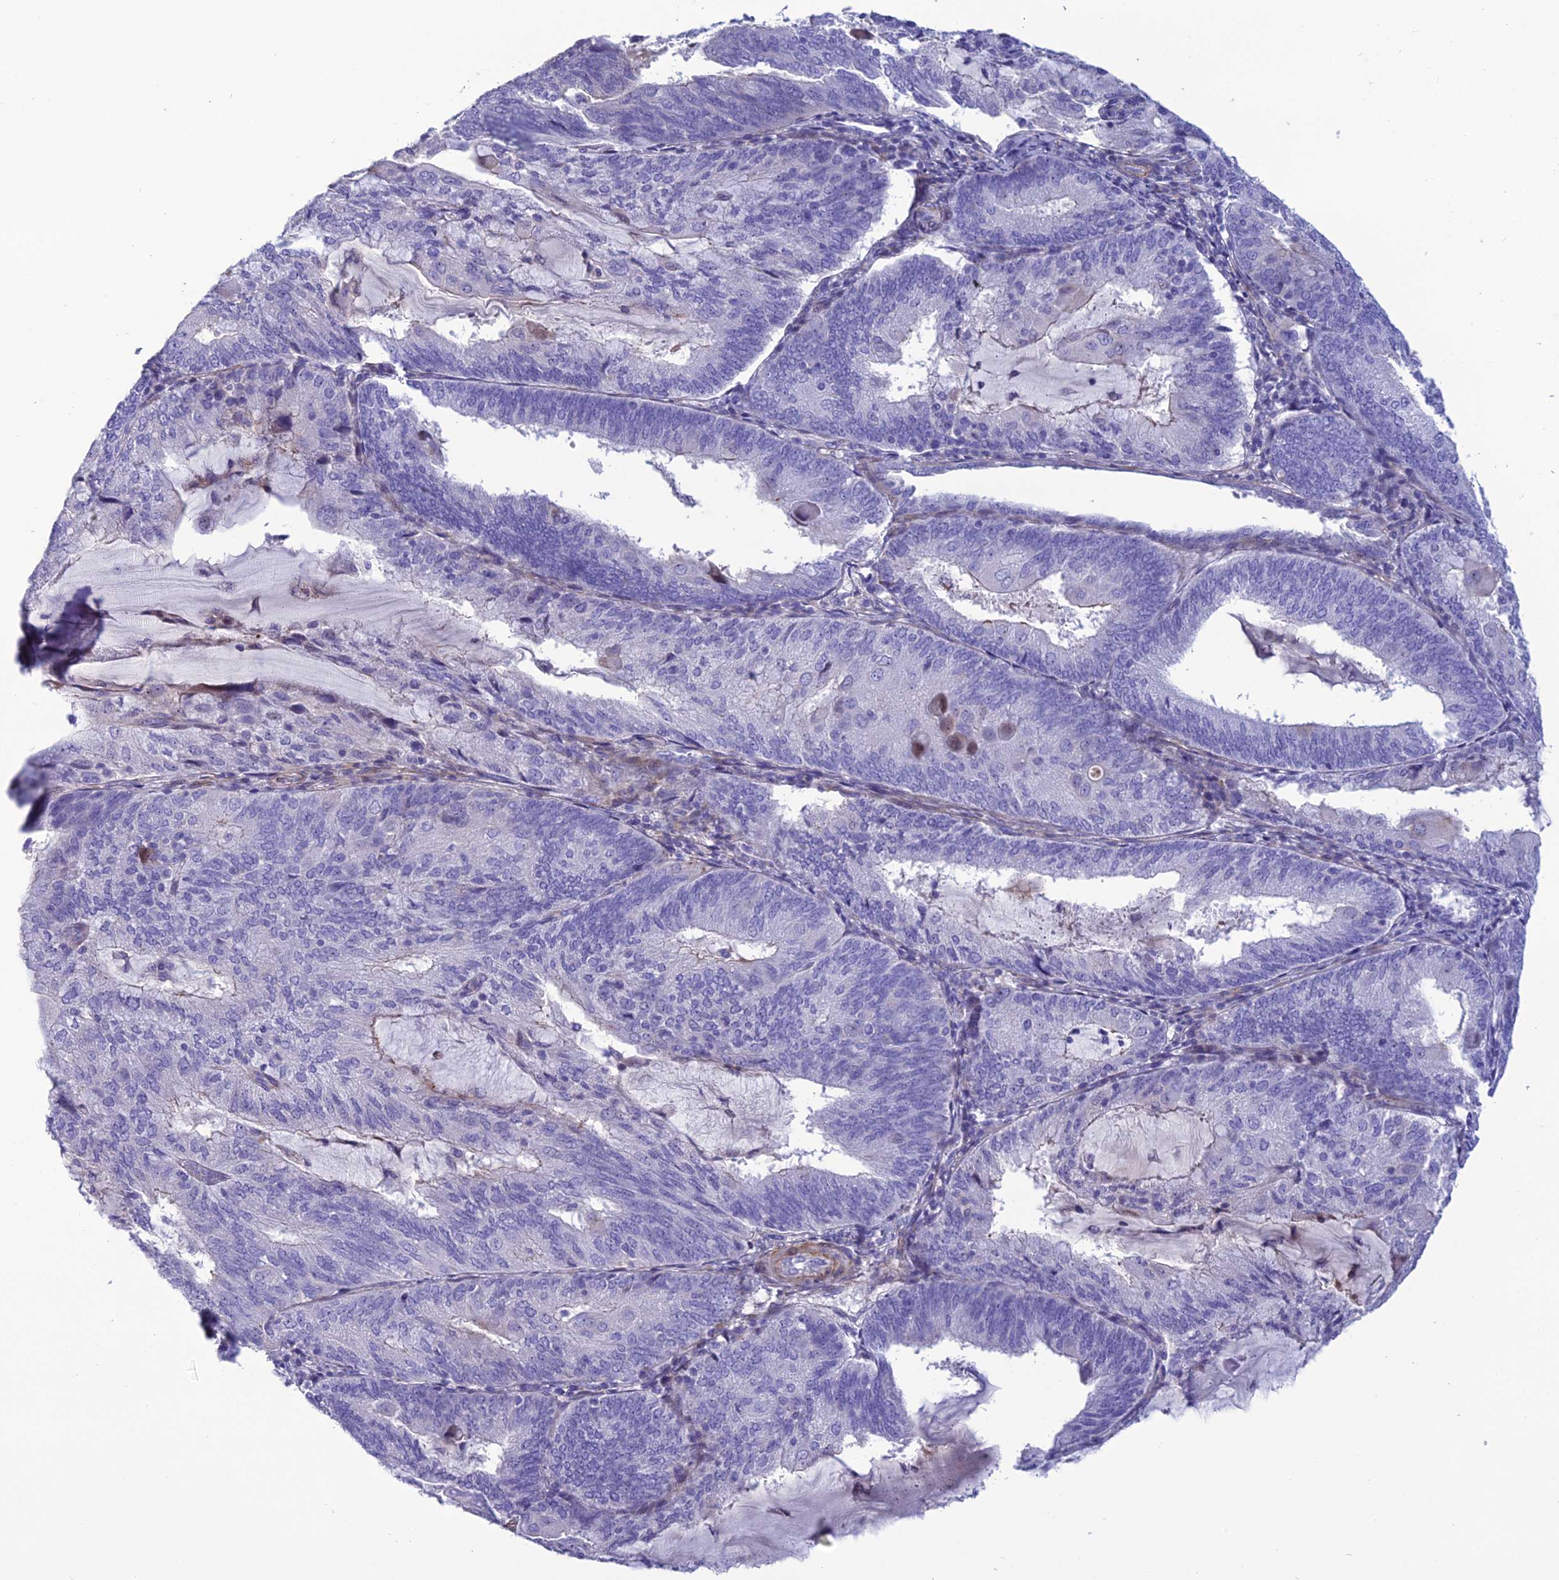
{"staining": {"intensity": "negative", "quantity": "none", "location": "none"}, "tissue": "endometrial cancer", "cell_type": "Tumor cells", "image_type": "cancer", "snomed": [{"axis": "morphology", "description": "Adenocarcinoma, NOS"}, {"axis": "topography", "description": "Endometrium"}], "caption": "Endometrial cancer (adenocarcinoma) stained for a protein using IHC displays no positivity tumor cells.", "gene": "OR56B1", "patient": {"sex": "female", "age": 81}}